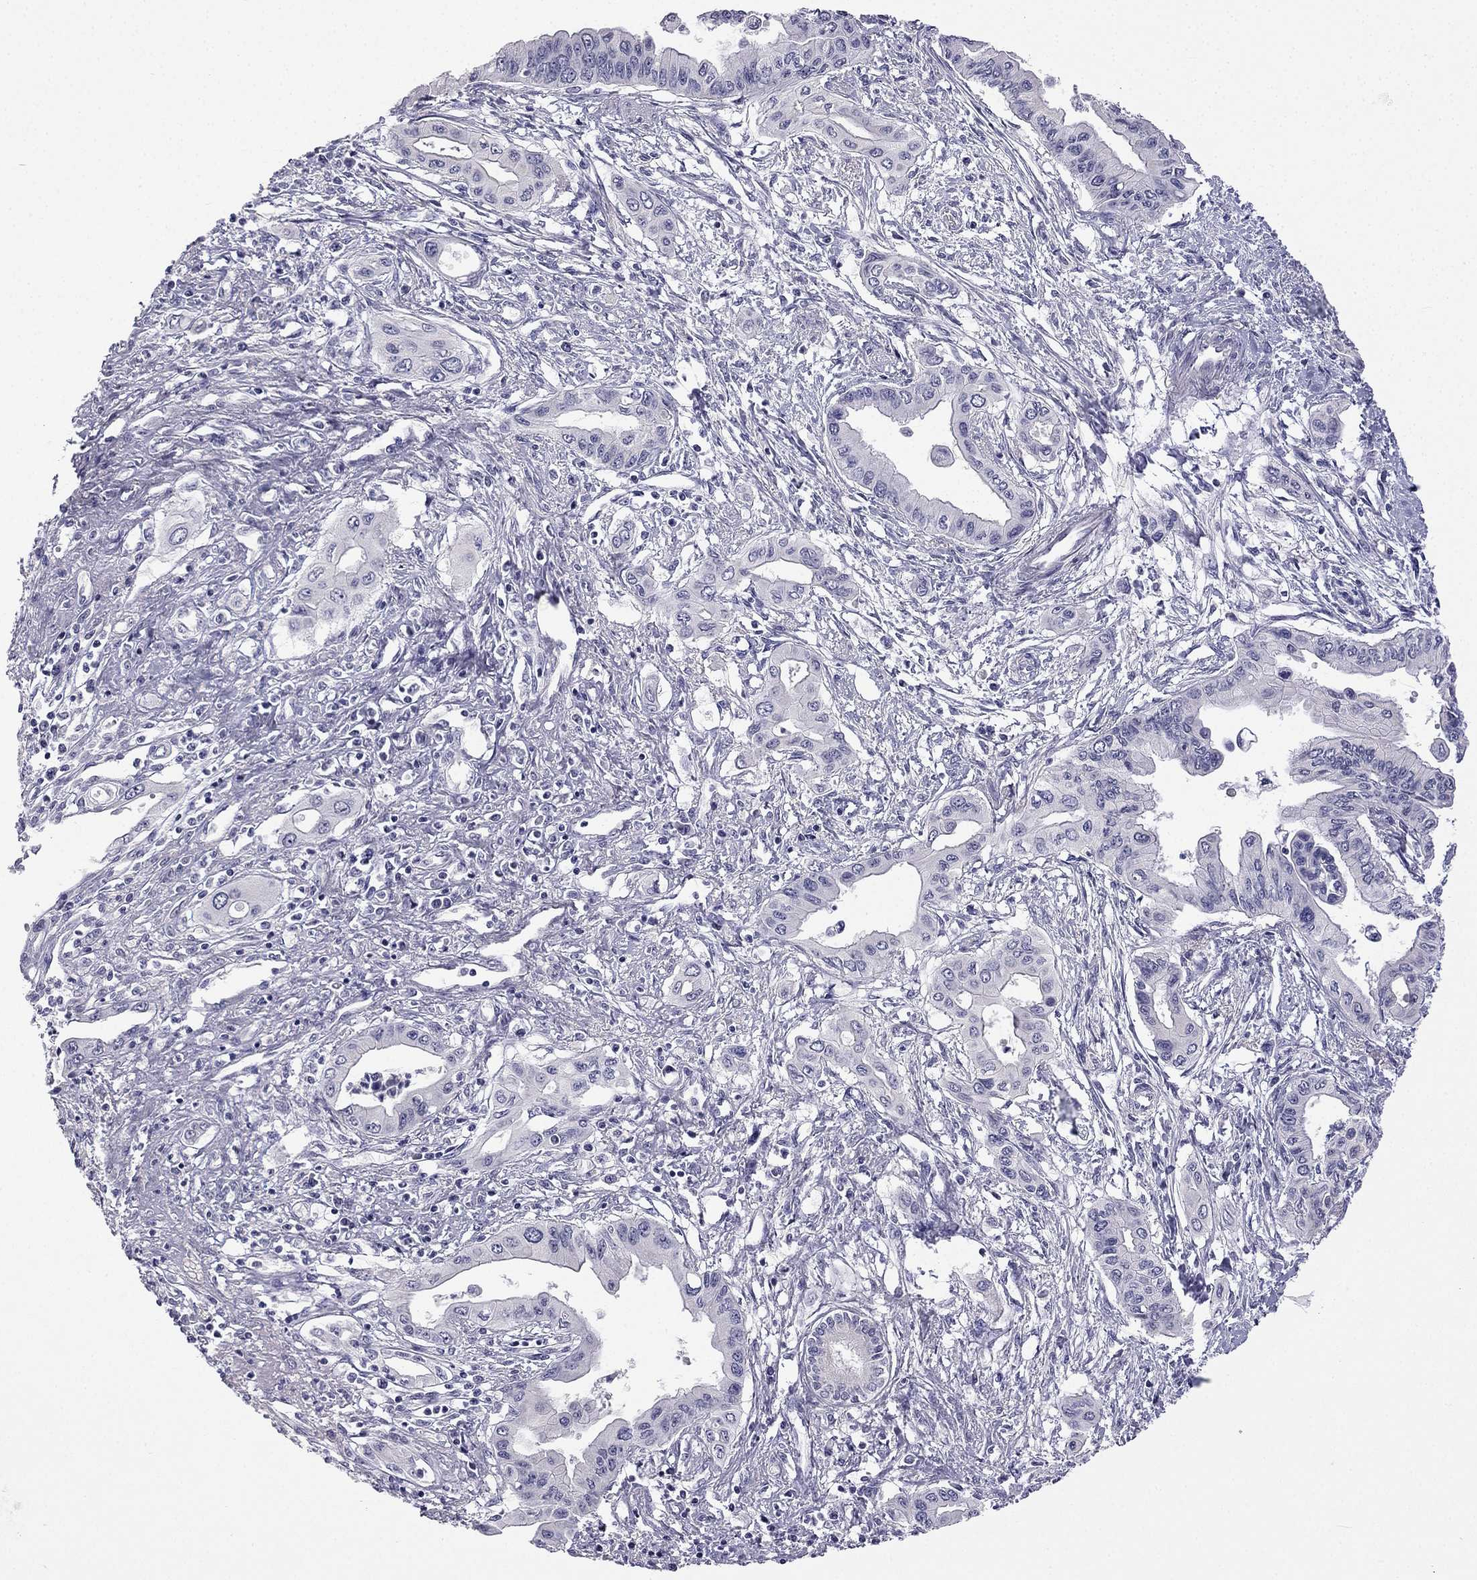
{"staining": {"intensity": "negative", "quantity": "none", "location": "none"}, "tissue": "pancreatic cancer", "cell_type": "Tumor cells", "image_type": "cancer", "snomed": [{"axis": "morphology", "description": "Adenocarcinoma, NOS"}, {"axis": "topography", "description": "Pancreas"}], "caption": "Micrograph shows no significant protein staining in tumor cells of adenocarcinoma (pancreatic).", "gene": "C5orf49", "patient": {"sex": "female", "age": 62}}